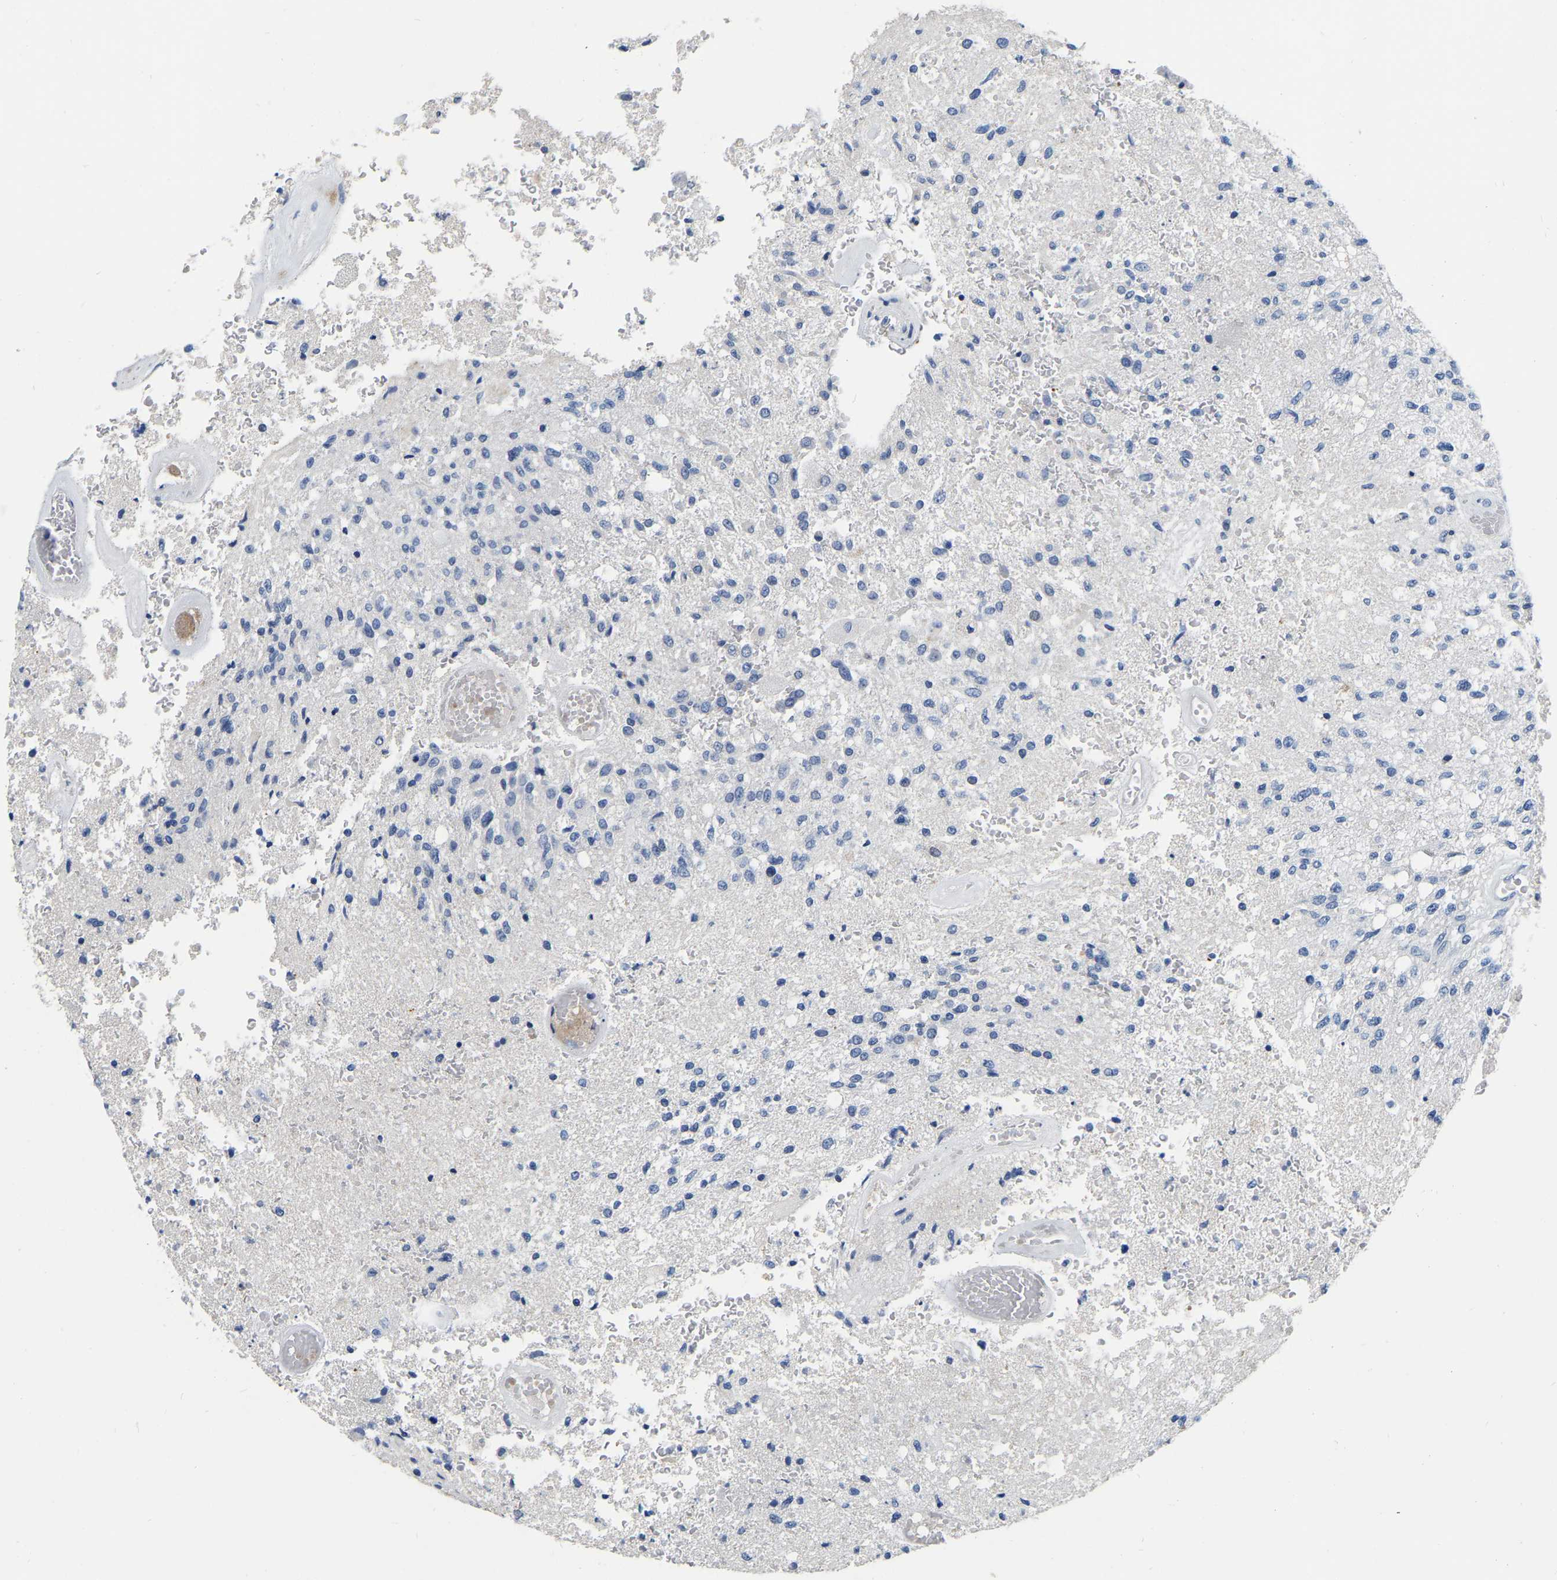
{"staining": {"intensity": "negative", "quantity": "none", "location": "none"}, "tissue": "glioma", "cell_type": "Tumor cells", "image_type": "cancer", "snomed": [{"axis": "morphology", "description": "Normal tissue, NOS"}, {"axis": "morphology", "description": "Glioma, malignant, High grade"}, {"axis": "topography", "description": "Cerebral cortex"}], "caption": "Immunohistochemical staining of malignant glioma (high-grade) reveals no significant staining in tumor cells.", "gene": "RAB27B", "patient": {"sex": "male", "age": 77}}